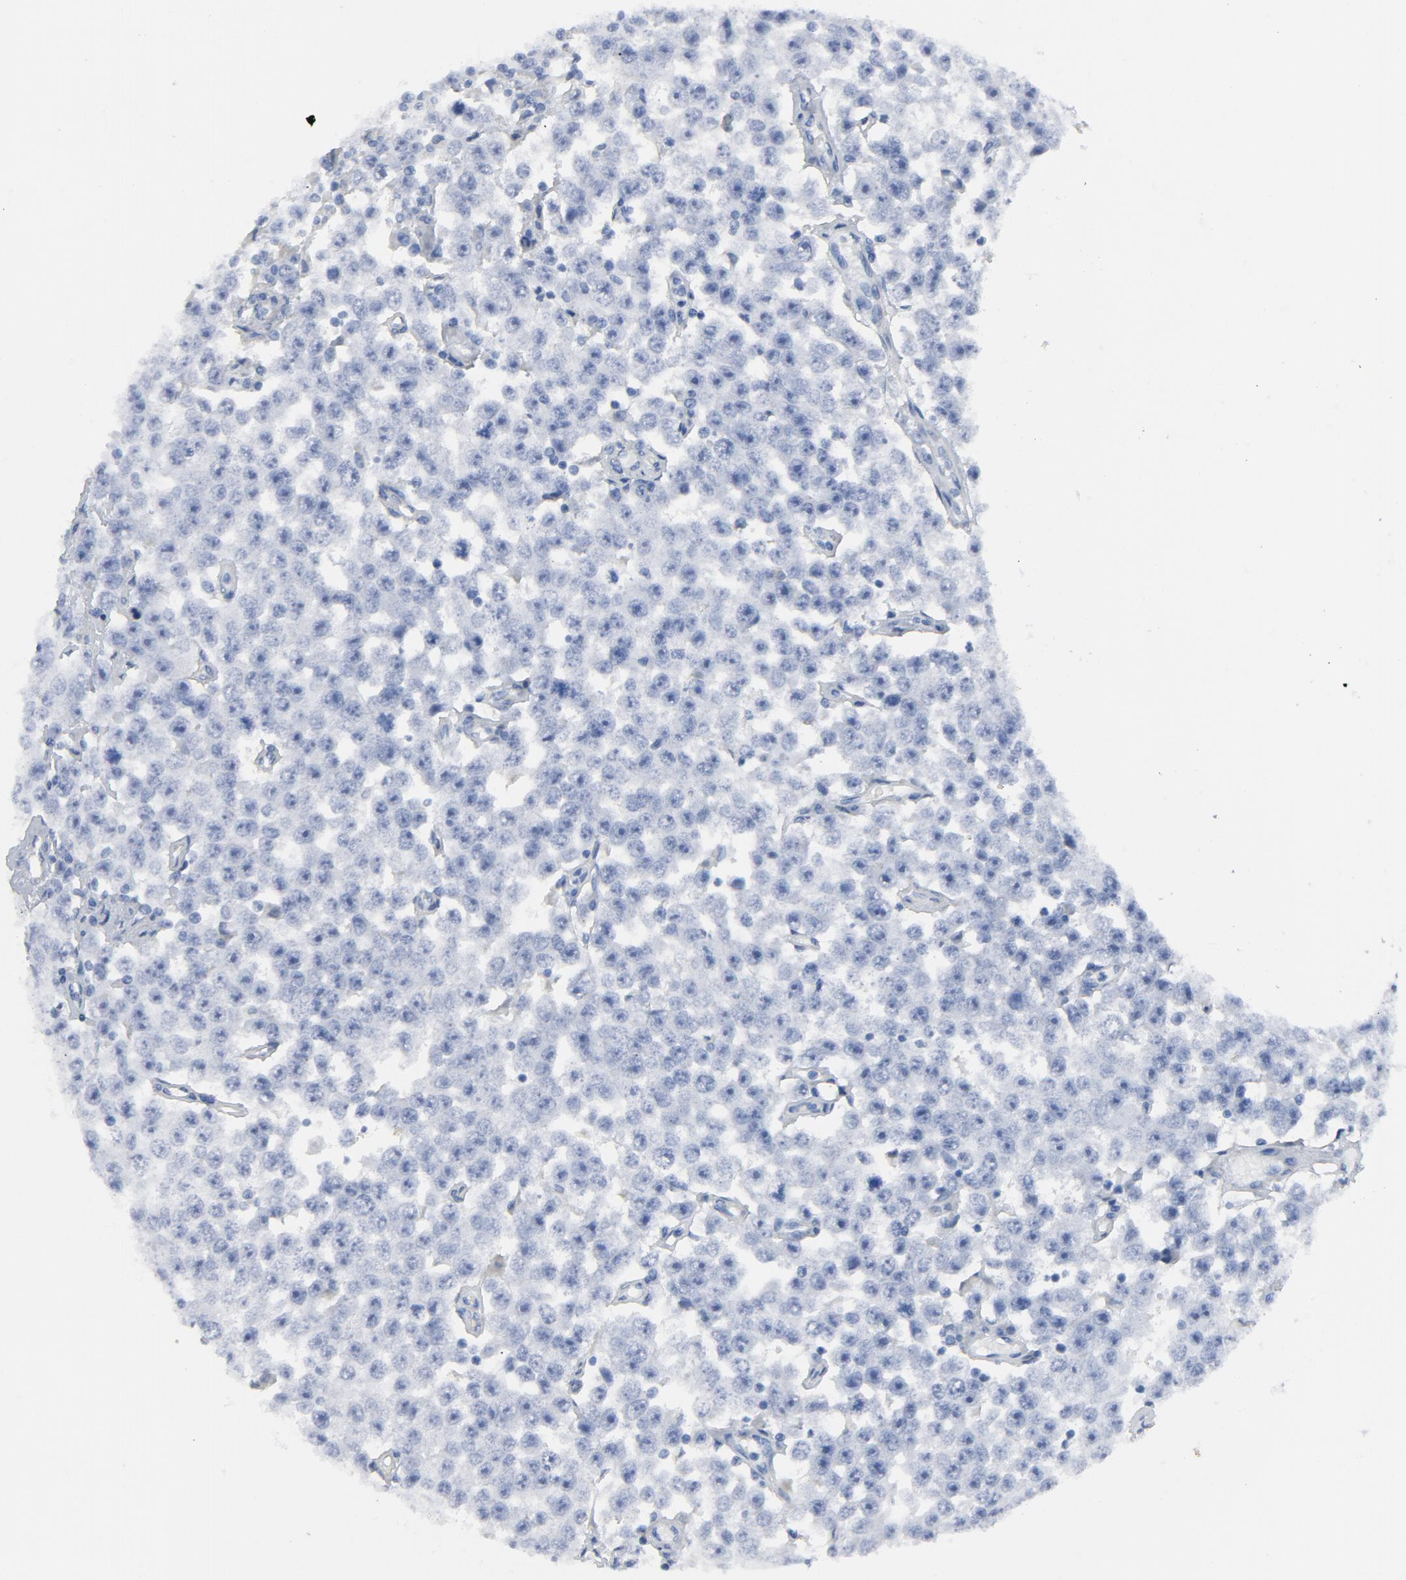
{"staining": {"intensity": "negative", "quantity": "none", "location": "none"}, "tissue": "testis cancer", "cell_type": "Tumor cells", "image_type": "cancer", "snomed": [{"axis": "morphology", "description": "Seminoma, NOS"}, {"axis": "topography", "description": "Testis"}], "caption": "A high-resolution photomicrograph shows IHC staining of testis cancer (seminoma), which shows no significant expression in tumor cells.", "gene": "C14orf119", "patient": {"sex": "male", "age": 52}}